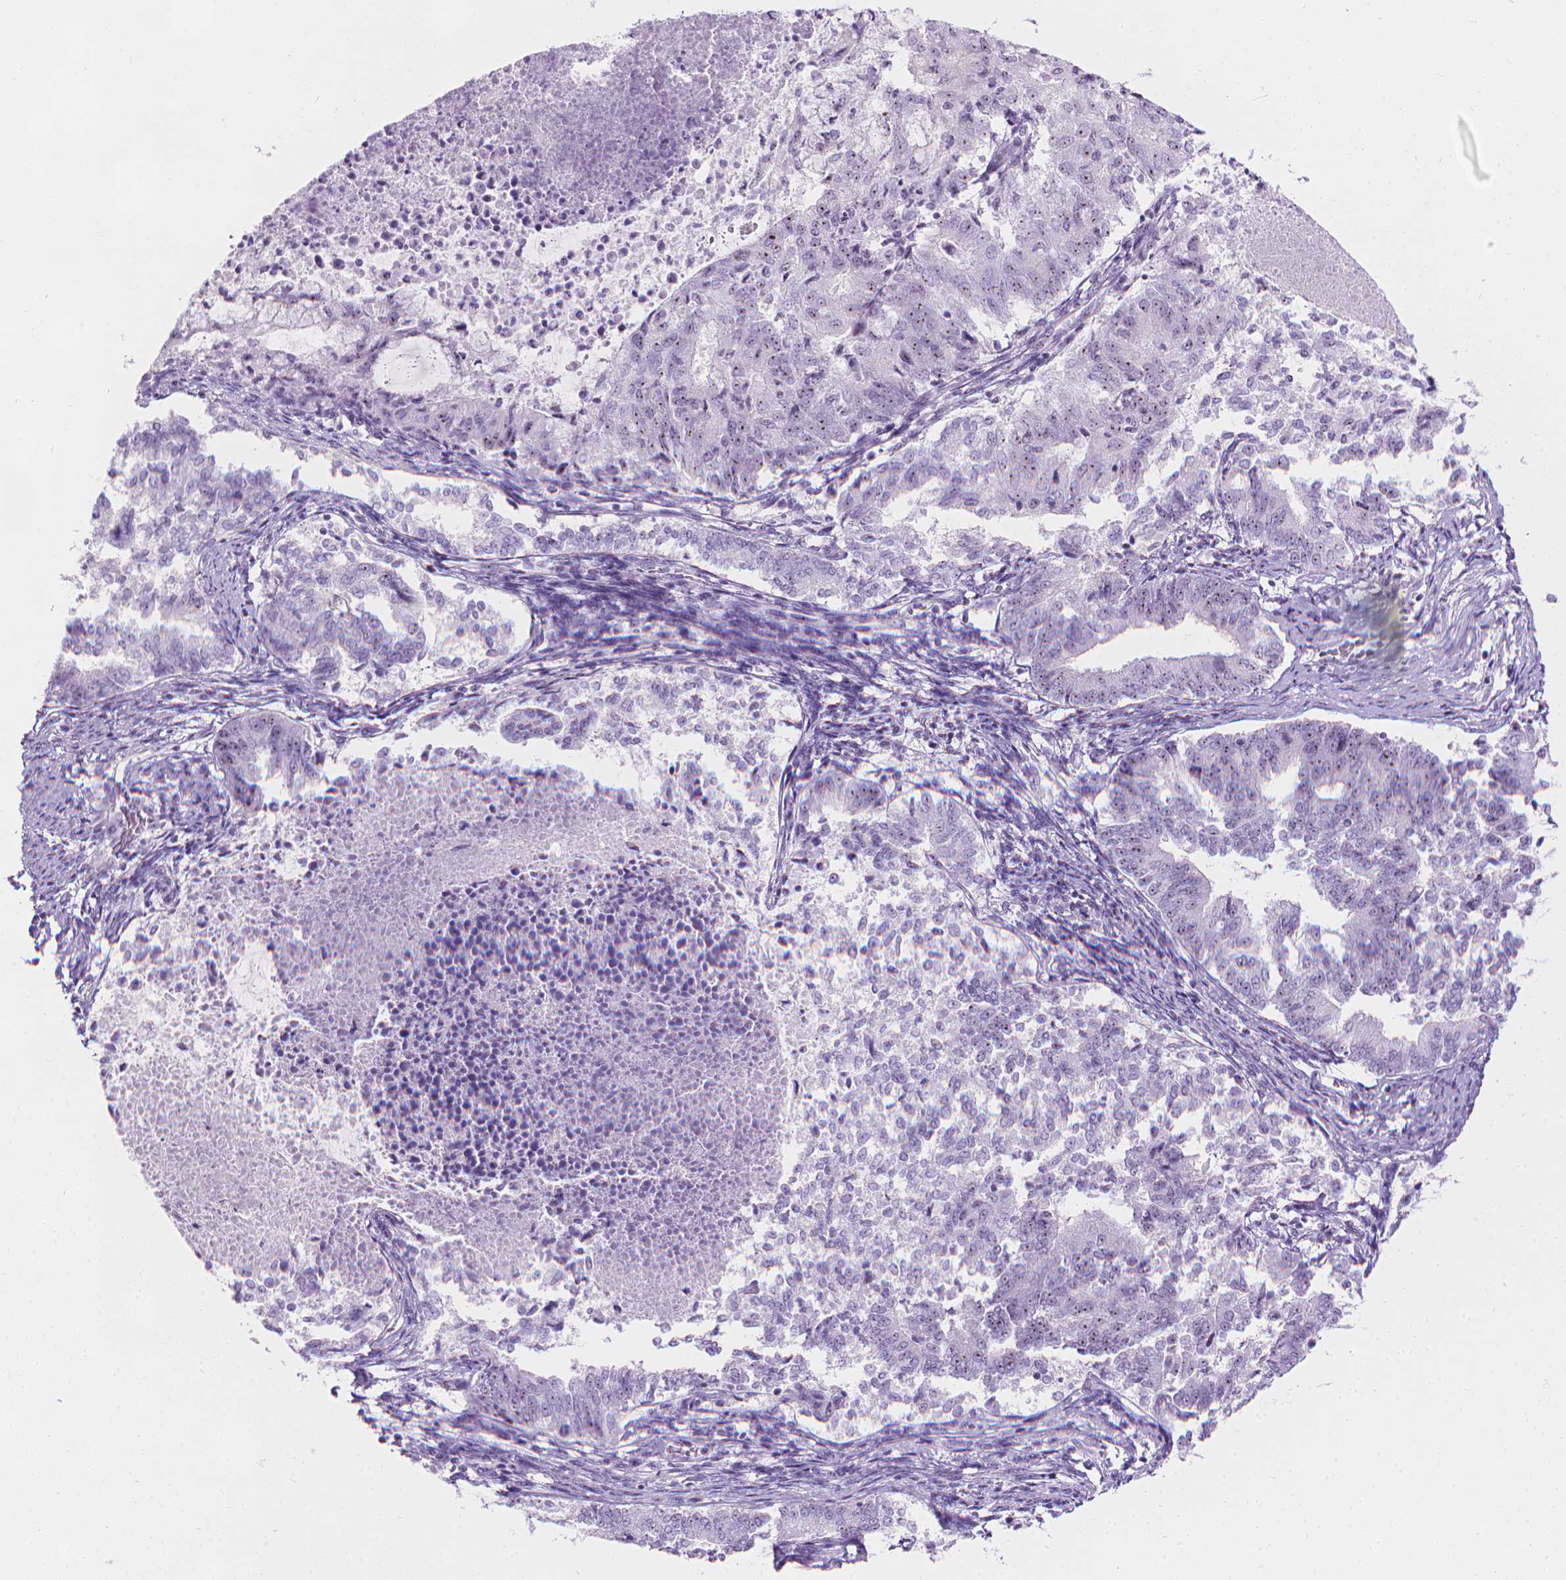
{"staining": {"intensity": "negative", "quantity": "none", "location": "none"}, "tissue": "endometrial cancer", "cell_type": "Tumor cells", "image_type": "cancer", "snomed": [{"axis": "morphology", "description": "Adenocarcinoma, NOS"}, {"axis": "topography", "description": "Endometrium"}], "caption": "Protein analysis of endometrial cancer (adenocarcinoma) shows no significant positivity in tumor cells.", "gene": "NOL7", "patient": {"sex": "female", "age": 65}}